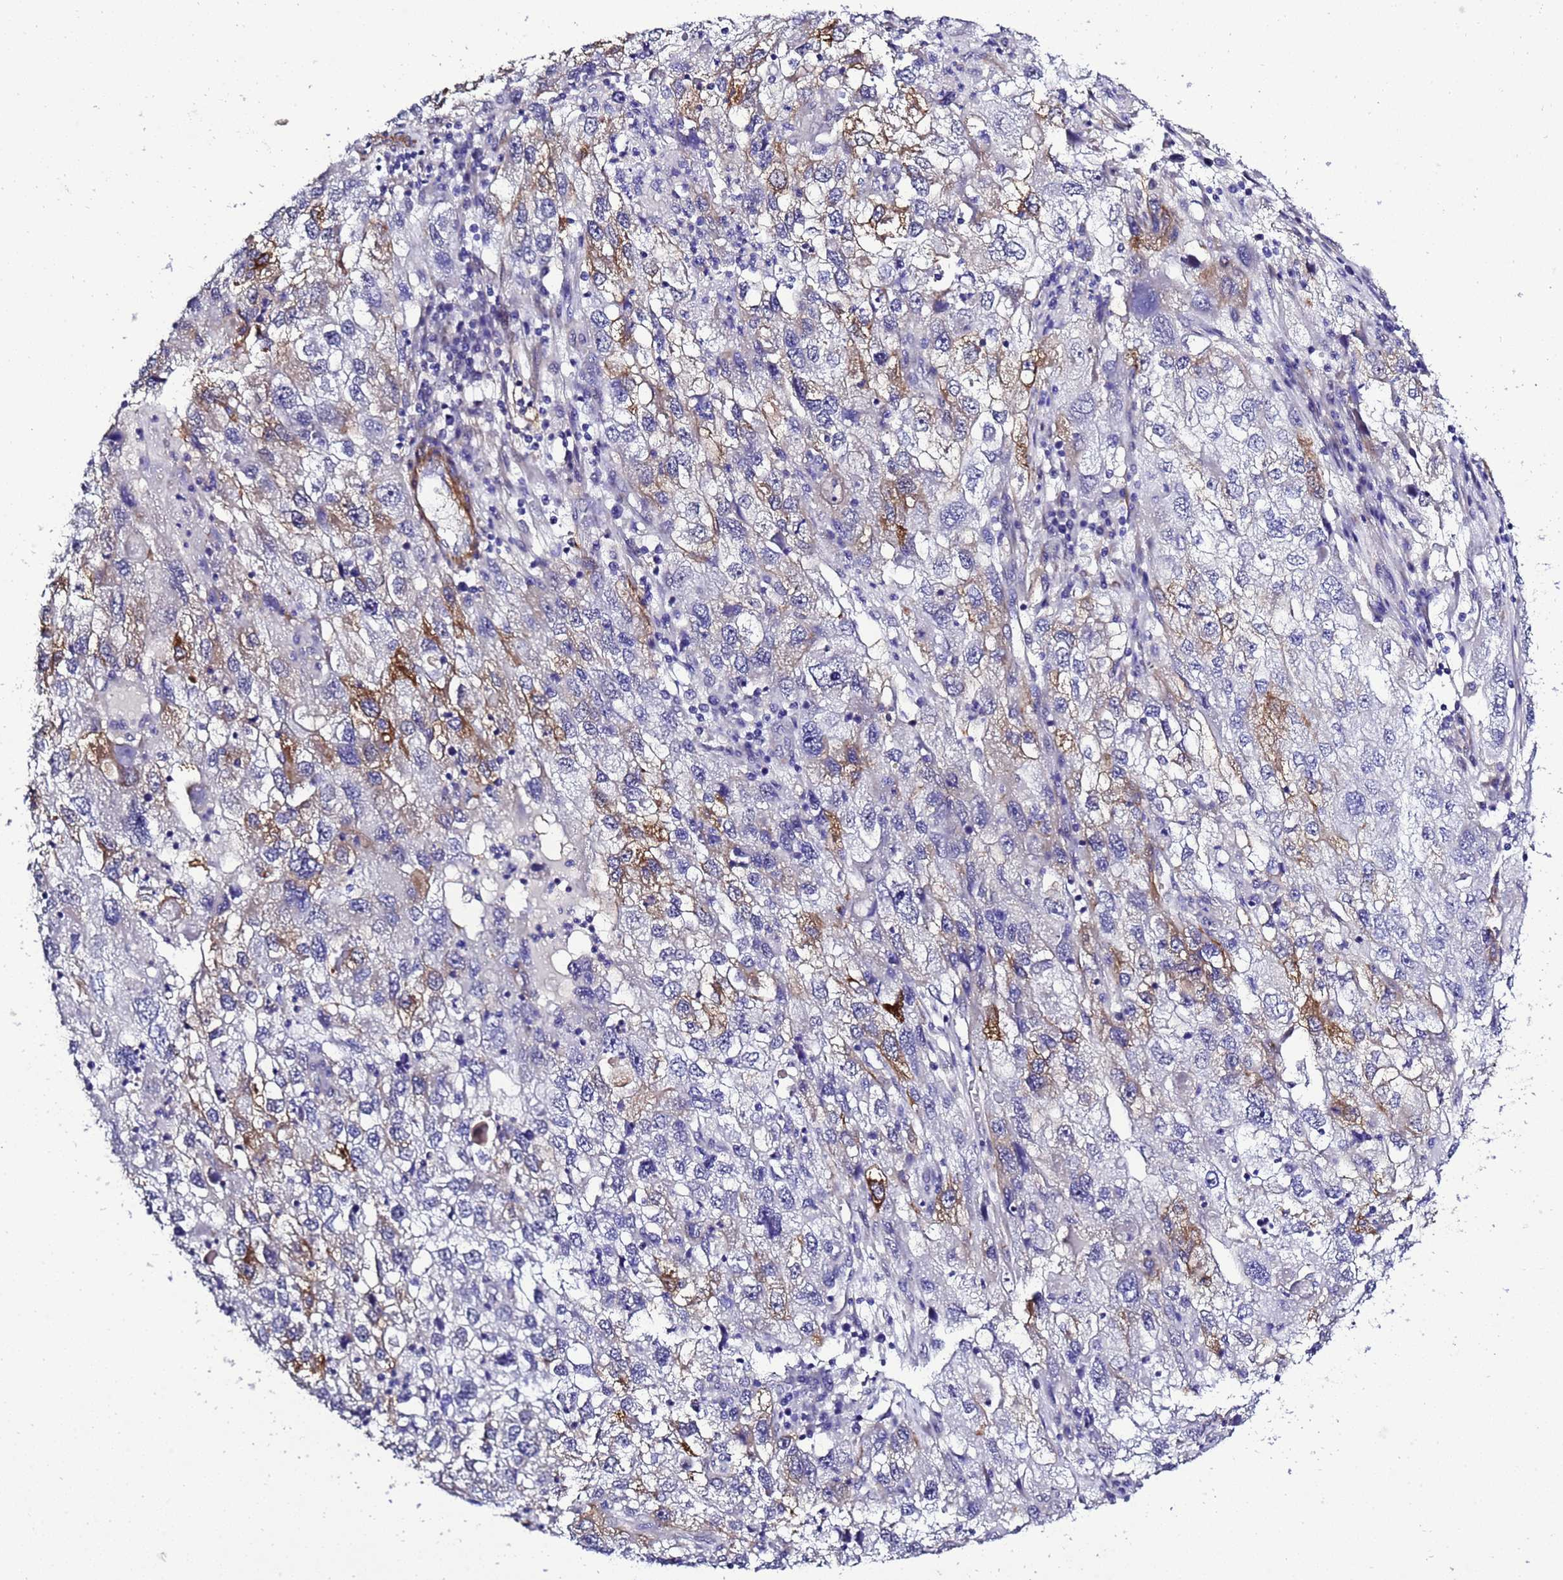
{"staining": {"intensity": "moderate", "quantity": "<25%", "location": "cytoplasmic/membranous"}, "tissue": "endometrial cancer", "cell_type": "Tumor cells", "image_type": "cancer", "snomed": [{"axis": "morphology", "description": "Adenocarcinoma, NOS"}, {"axis": "topography", "description": "Endometrium"}], "caption": "Immunohistochemical staining of endometrial cancer (adenocarcinoma) shows low levels of moderate cytoplasmic/membranous expression in about <25% of tumor cells.", "gene": "GZF1", "patient": {"sex": "female", "age": 49}}